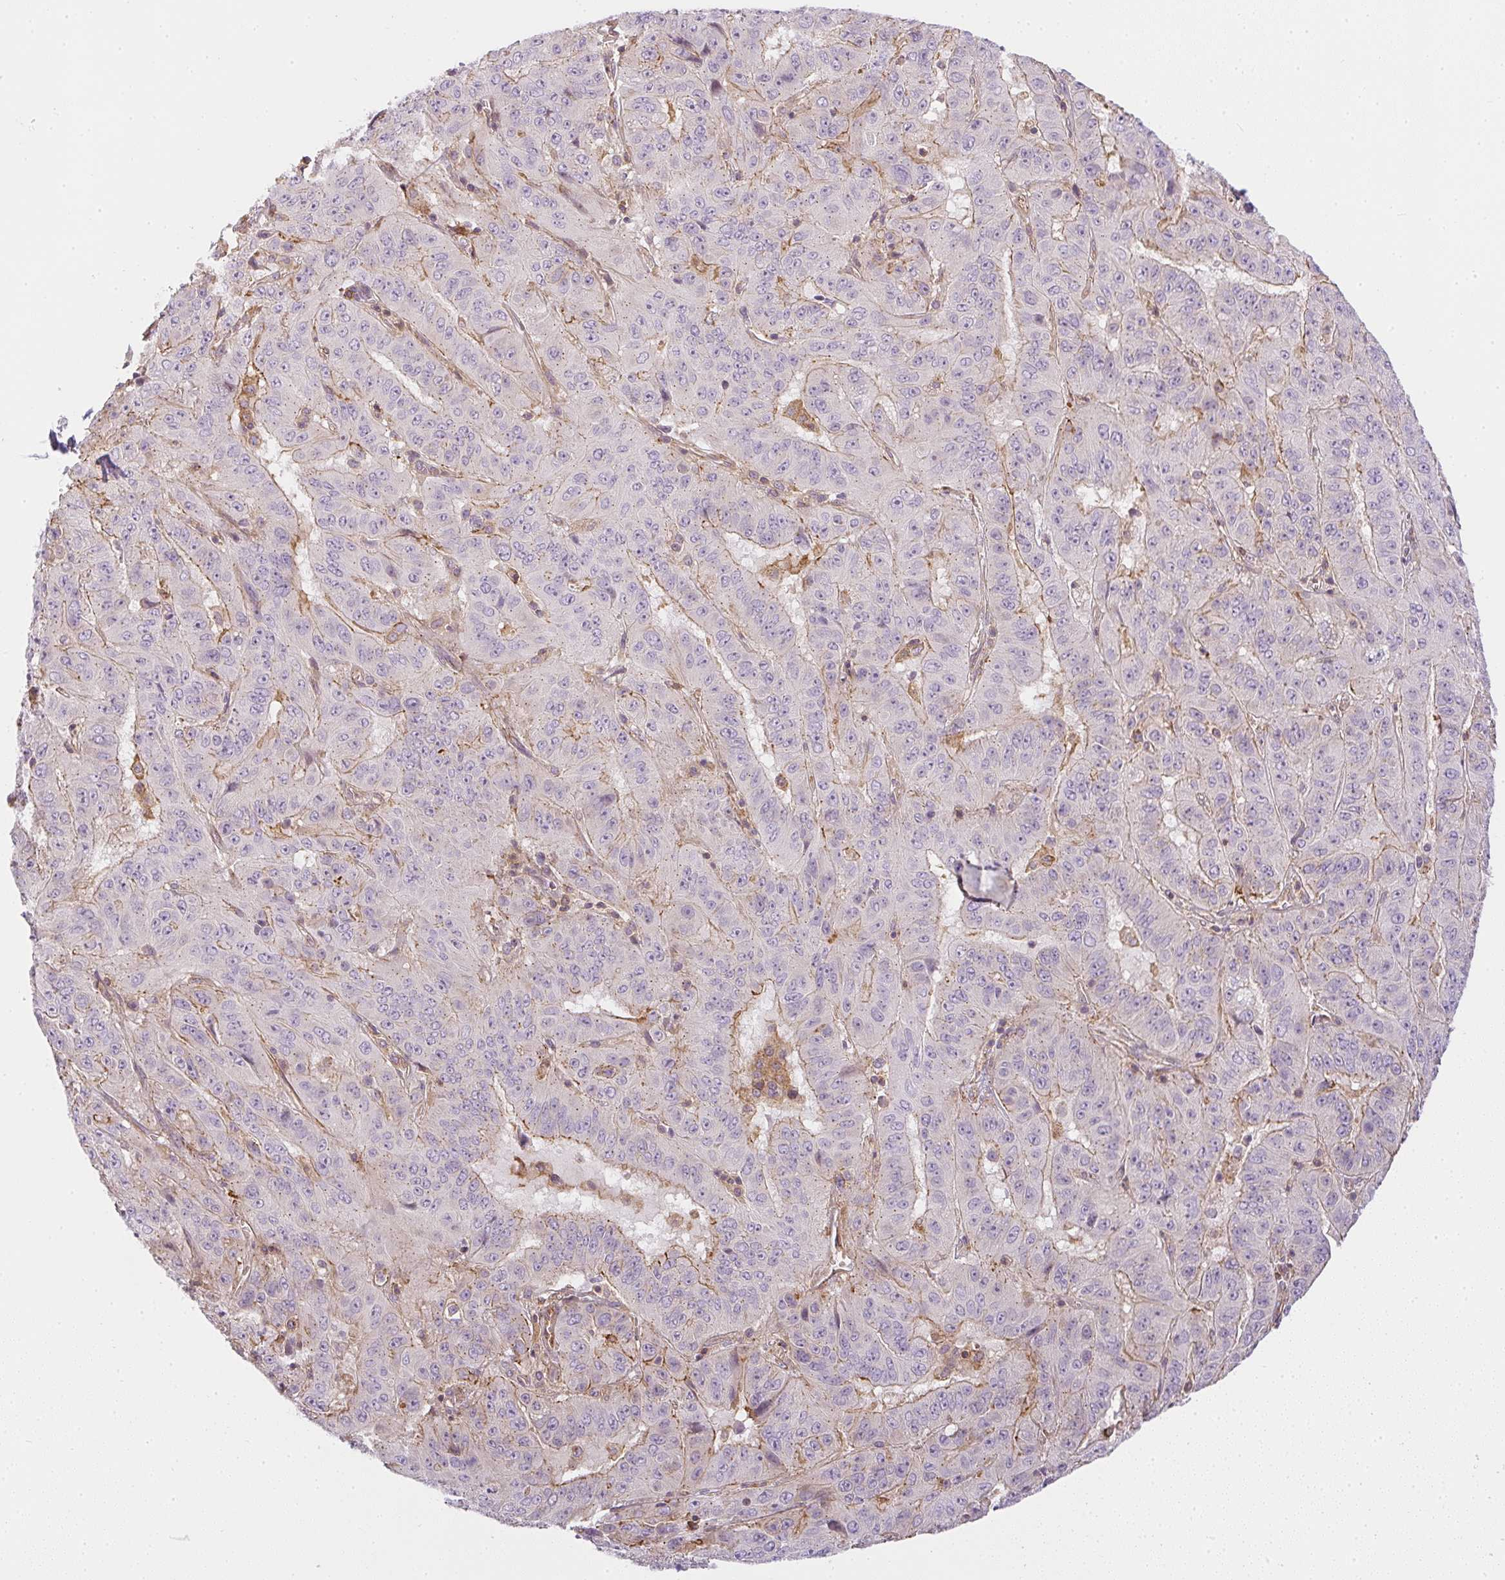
{"staining": {"intensity": "weak", "quantity": "<25%", "location": "cytoplasmic/membranous"}, "tissue": "pancreatic cancer", "cell_type": "Tumor cells", "image_type": "cancer", "snomed": [{"axis": "morphology", "description": "Adenocarcinoma, NOS"}, {"axis": "topography", "description": "Pancreas"}], "caption": "This is an IHC photomicrograph of pancreatic adenocarcinoma. There is no positivity in tumor cells.", "gene": "SULF1", "patient": {"sex": "male", "age": 63}}